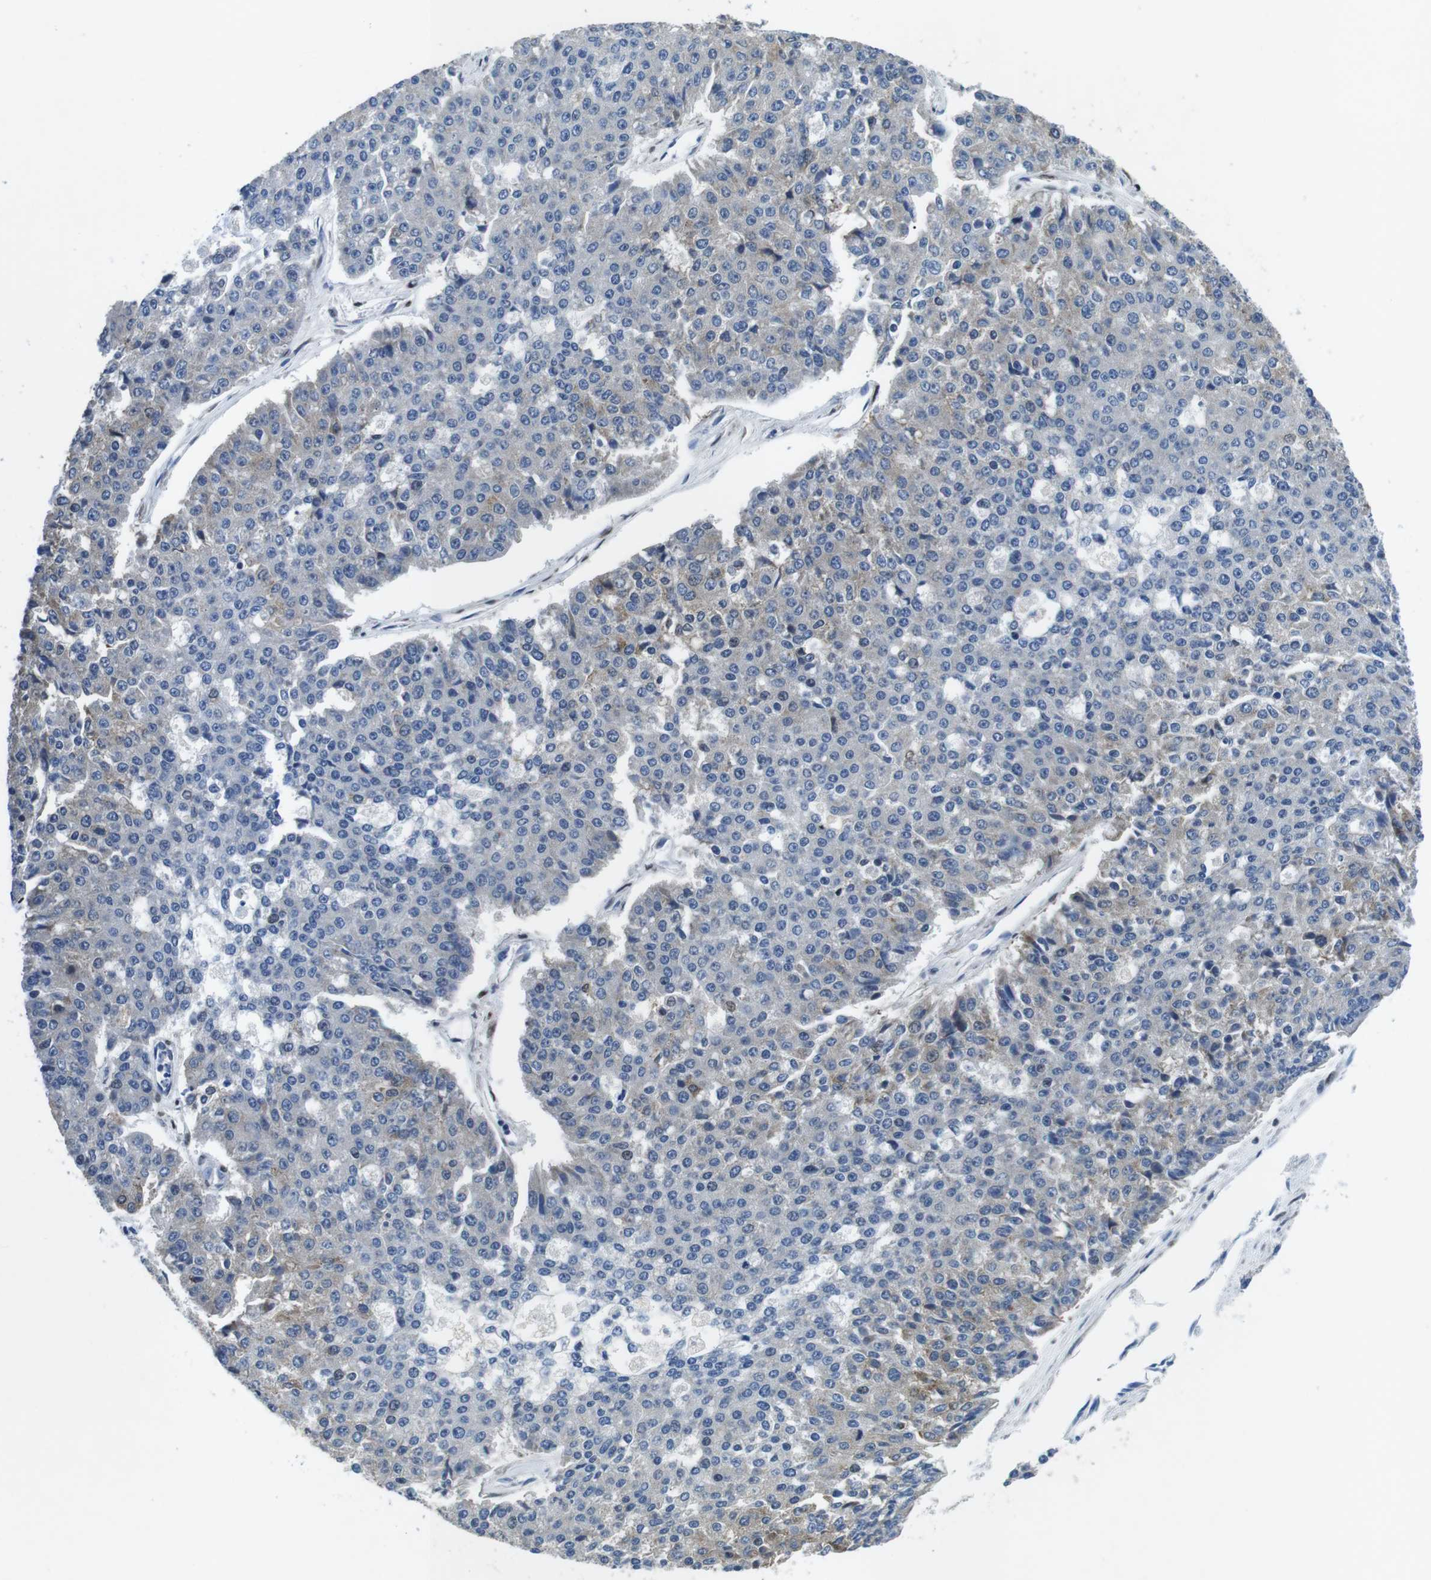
{"staining": {"intensity": "weak", "quantity": "<25%", "location": "cytoplasmic/membranous"}, "tissue": "pancreatic cancer", "cell_type": "Tumor cells", "image_type": "cancer", "snomed": [{"axis": "morphology", "description": "Adenocarcinoma, NOS"}, {"axis": "topography", "description": "Pancreas"}], "caption": "Pancreatic adenocarcinoma was stained to show a protein in brown. There is no significant expression in tumor cells.", "gene": "PHLDA1", "patient": {"sex": "male", "age": 50}}